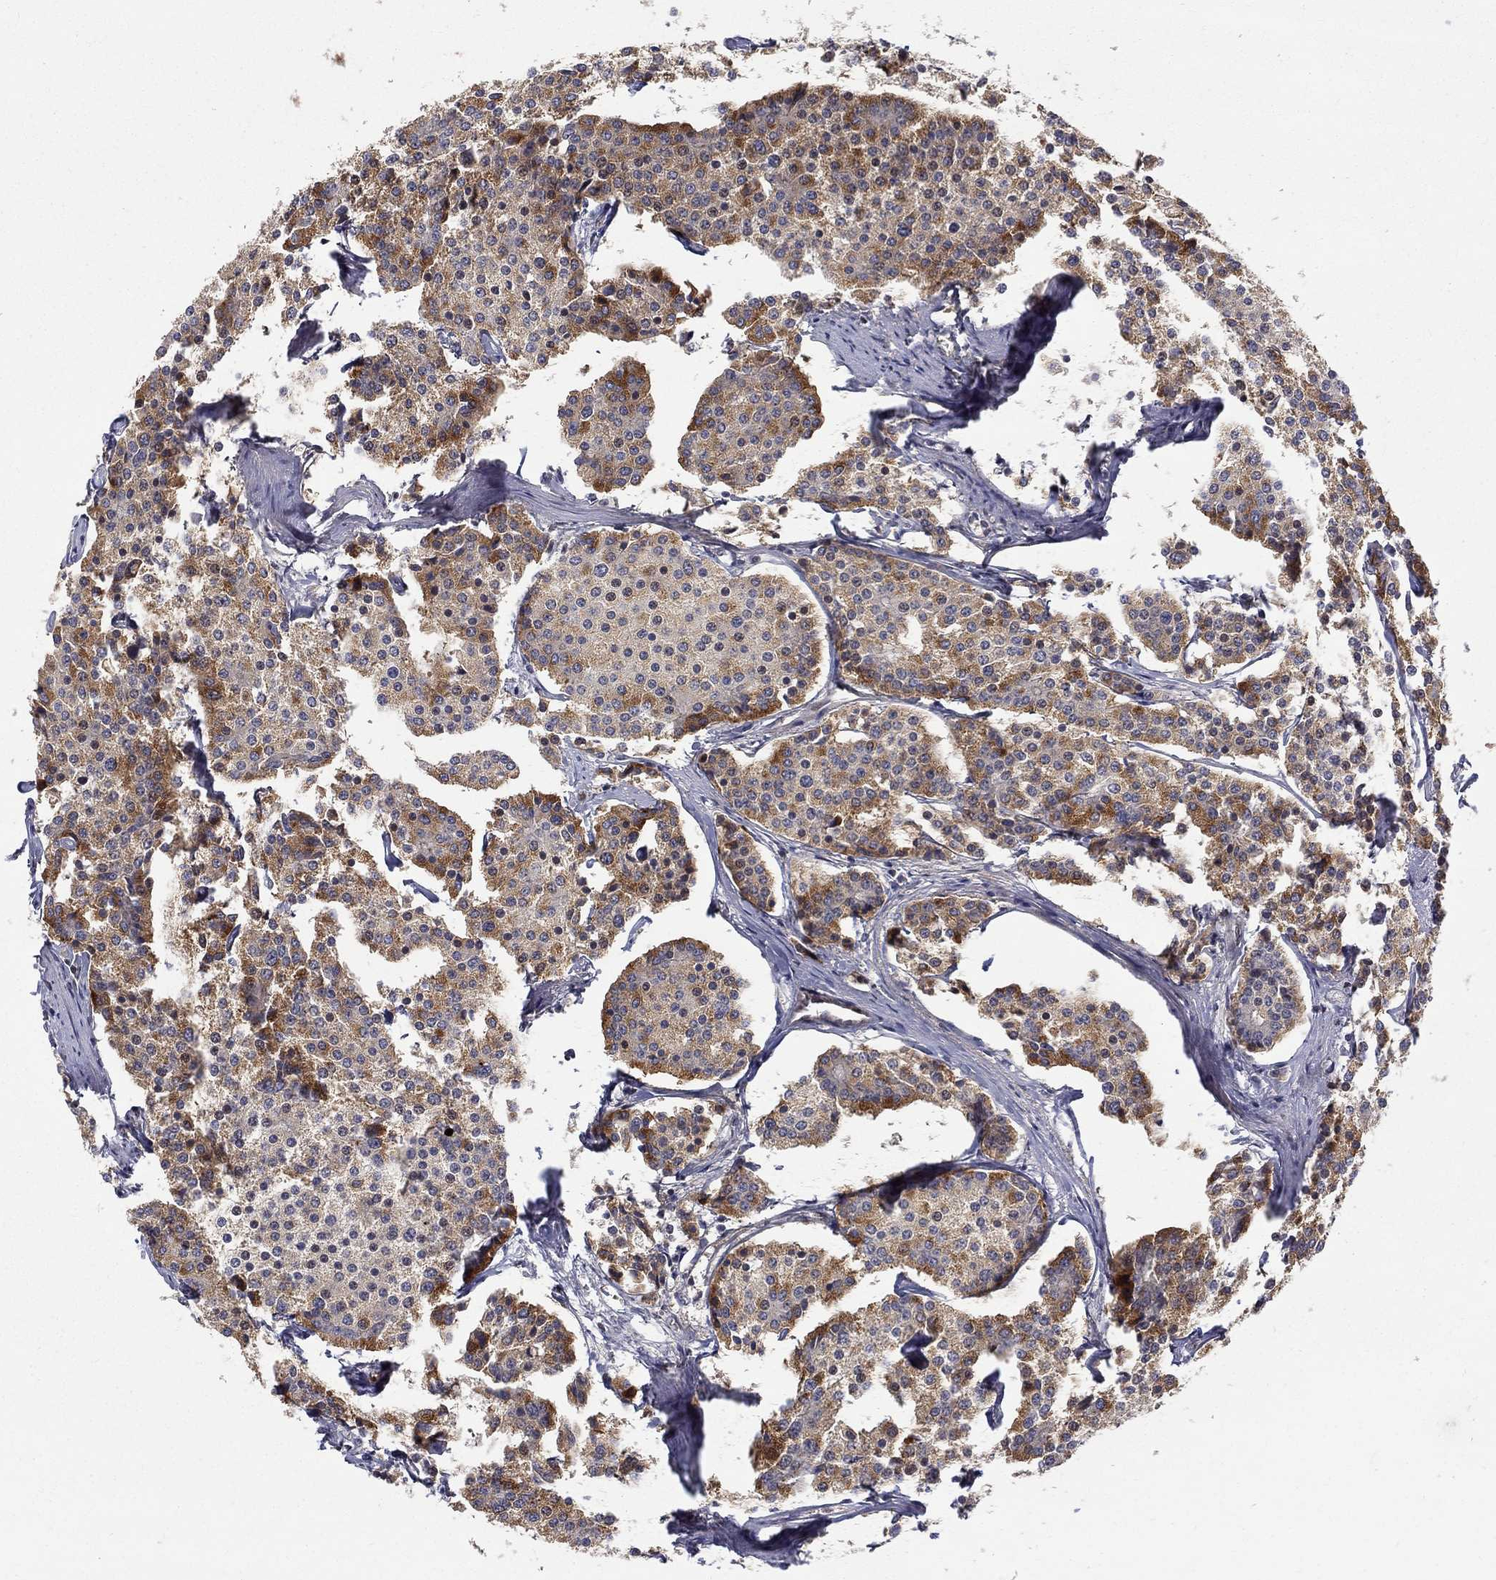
{"staining": {"intensity": "moderate", "quantity": "25%-75%", "location": "cytoplasmic/membranous"}, "tissue": "carcinoid", "cell_type": "Tumor cells", "image_type": "cancer", "snomed": [{"axis": "morphology", "description": "Carcinoid, malignant, NOS"}, {"axis": "topography", "description": "Small intestine"}], "caption": "DAB (3,3'-diaminobenzidine) immunohistochemical staining of carcinoid (malignant) exhibits moderate cytoplasmic/membranous protein positivity in approximately 25%-75% of tumor cells.", "gene": "WDR19", "patient": {"sex": "female", "age": 65}}